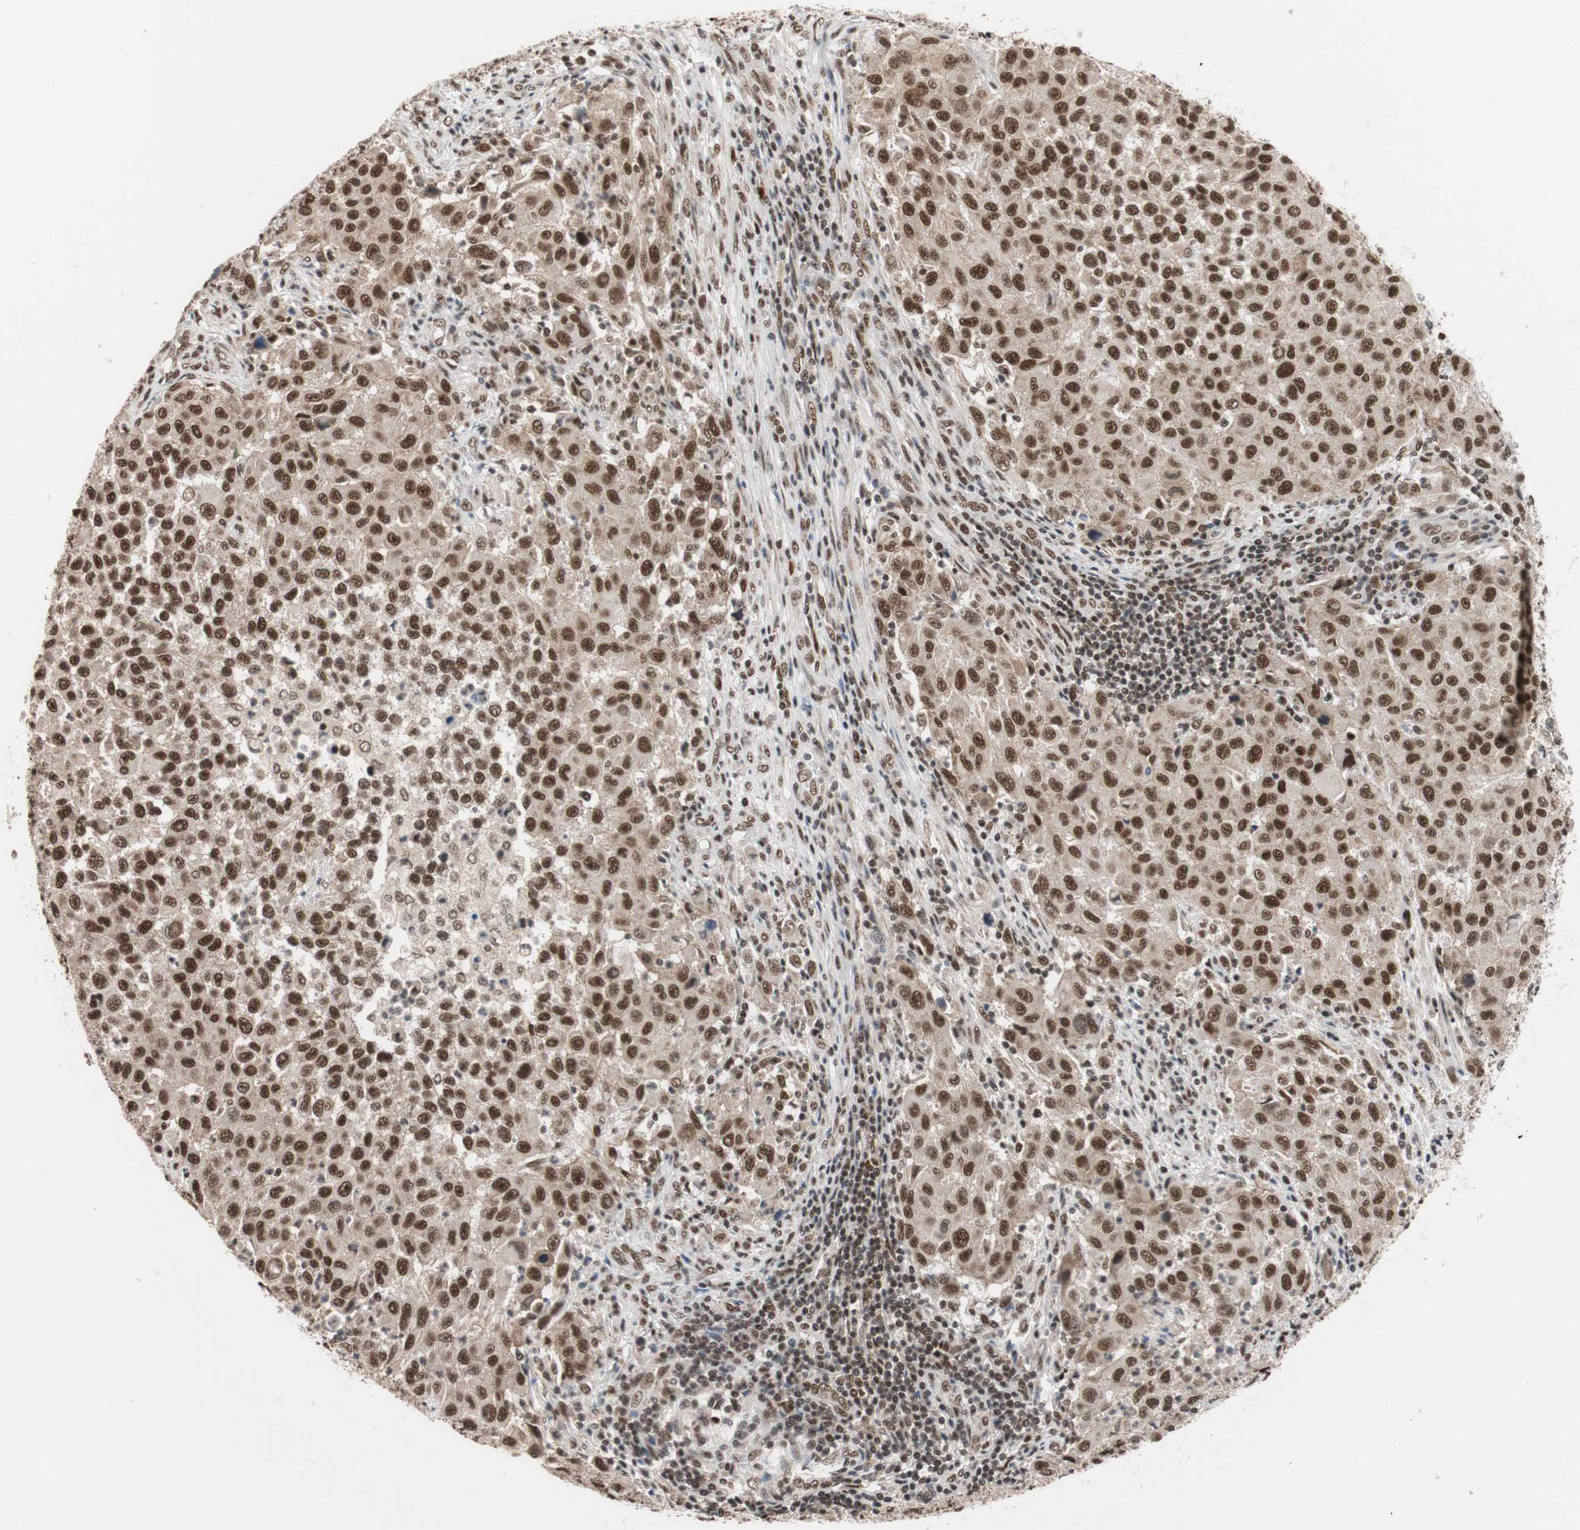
{"staining": {"intensity": "strong", "quantity": ">75%", "location": "nuclear"}, "tissue": "melanoma", "cell_type": "Tumor cells", "image_type": "cancer", "snomed": [{"axis": "morphology", "description": "Malignant melanoma, Metastatic site"}, {"axis": "topography", "description": "Lymph node"}], "caption": "Tumor cells reveal high levels of strong nuclear expression in approximately >75% of cells in human melanoma.", "gene": "CHAMP1", "patient": {"sex": "male", "age": 61}}